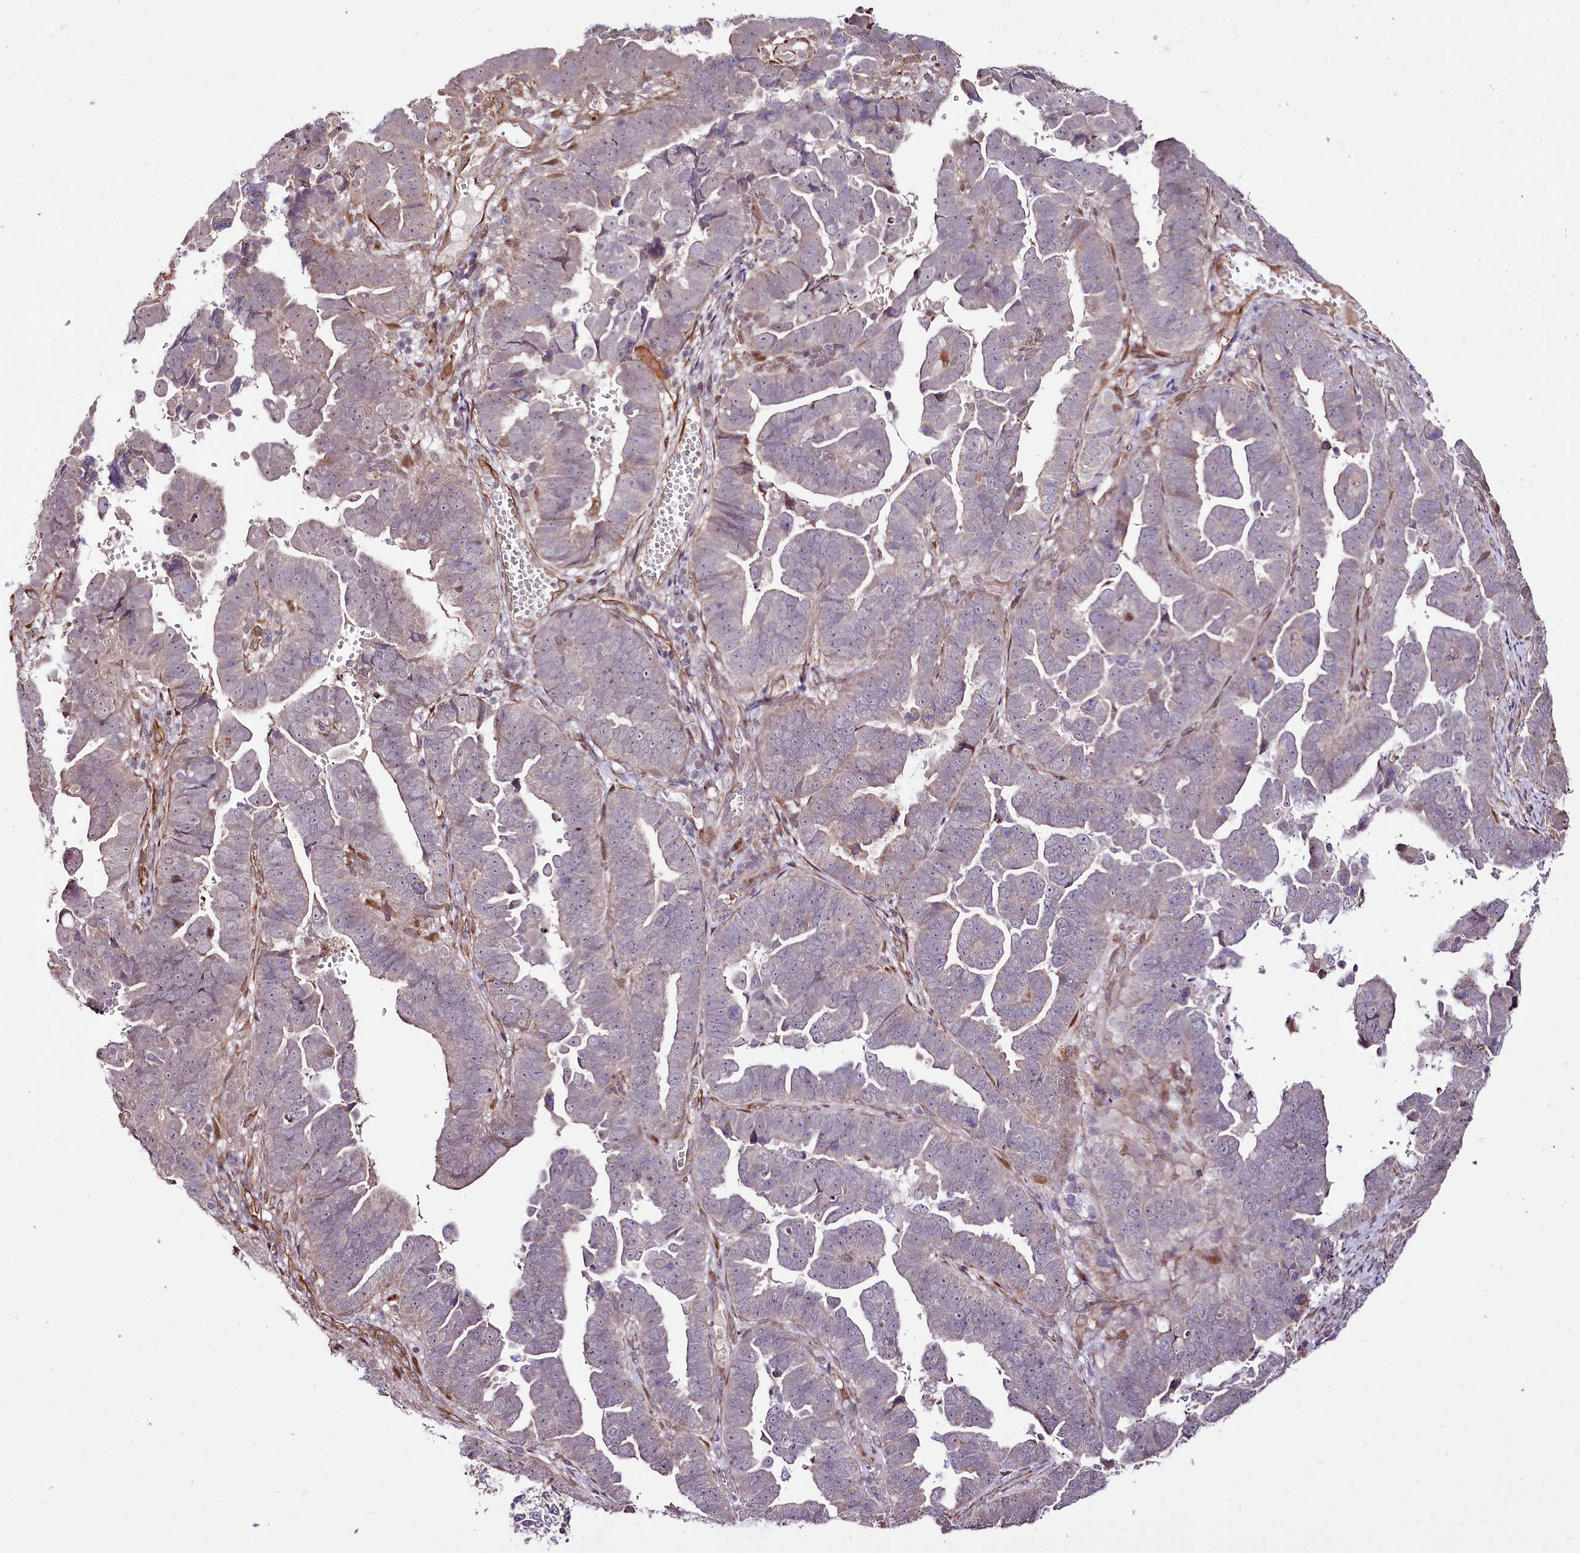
{"staining": {"intensity": "negative", "quantity": "none", "location": "none"}, "tissue": "endometrial cancer", "cell_type": "Tumor cells", "image_type": "cancer", "snomed": [{"axis": "morphology", "description": "Adenocarcinoma, NOS"}, {"axis": "topography", "description": "Endometrium"}], "caption": "High power microscopy image of an immunohistochemistry micrograph of endometrial cancer, revealing no significant expression in tumor cells.", "gene": "CUTC", "patient": {"sex": "female", "age": 75}}